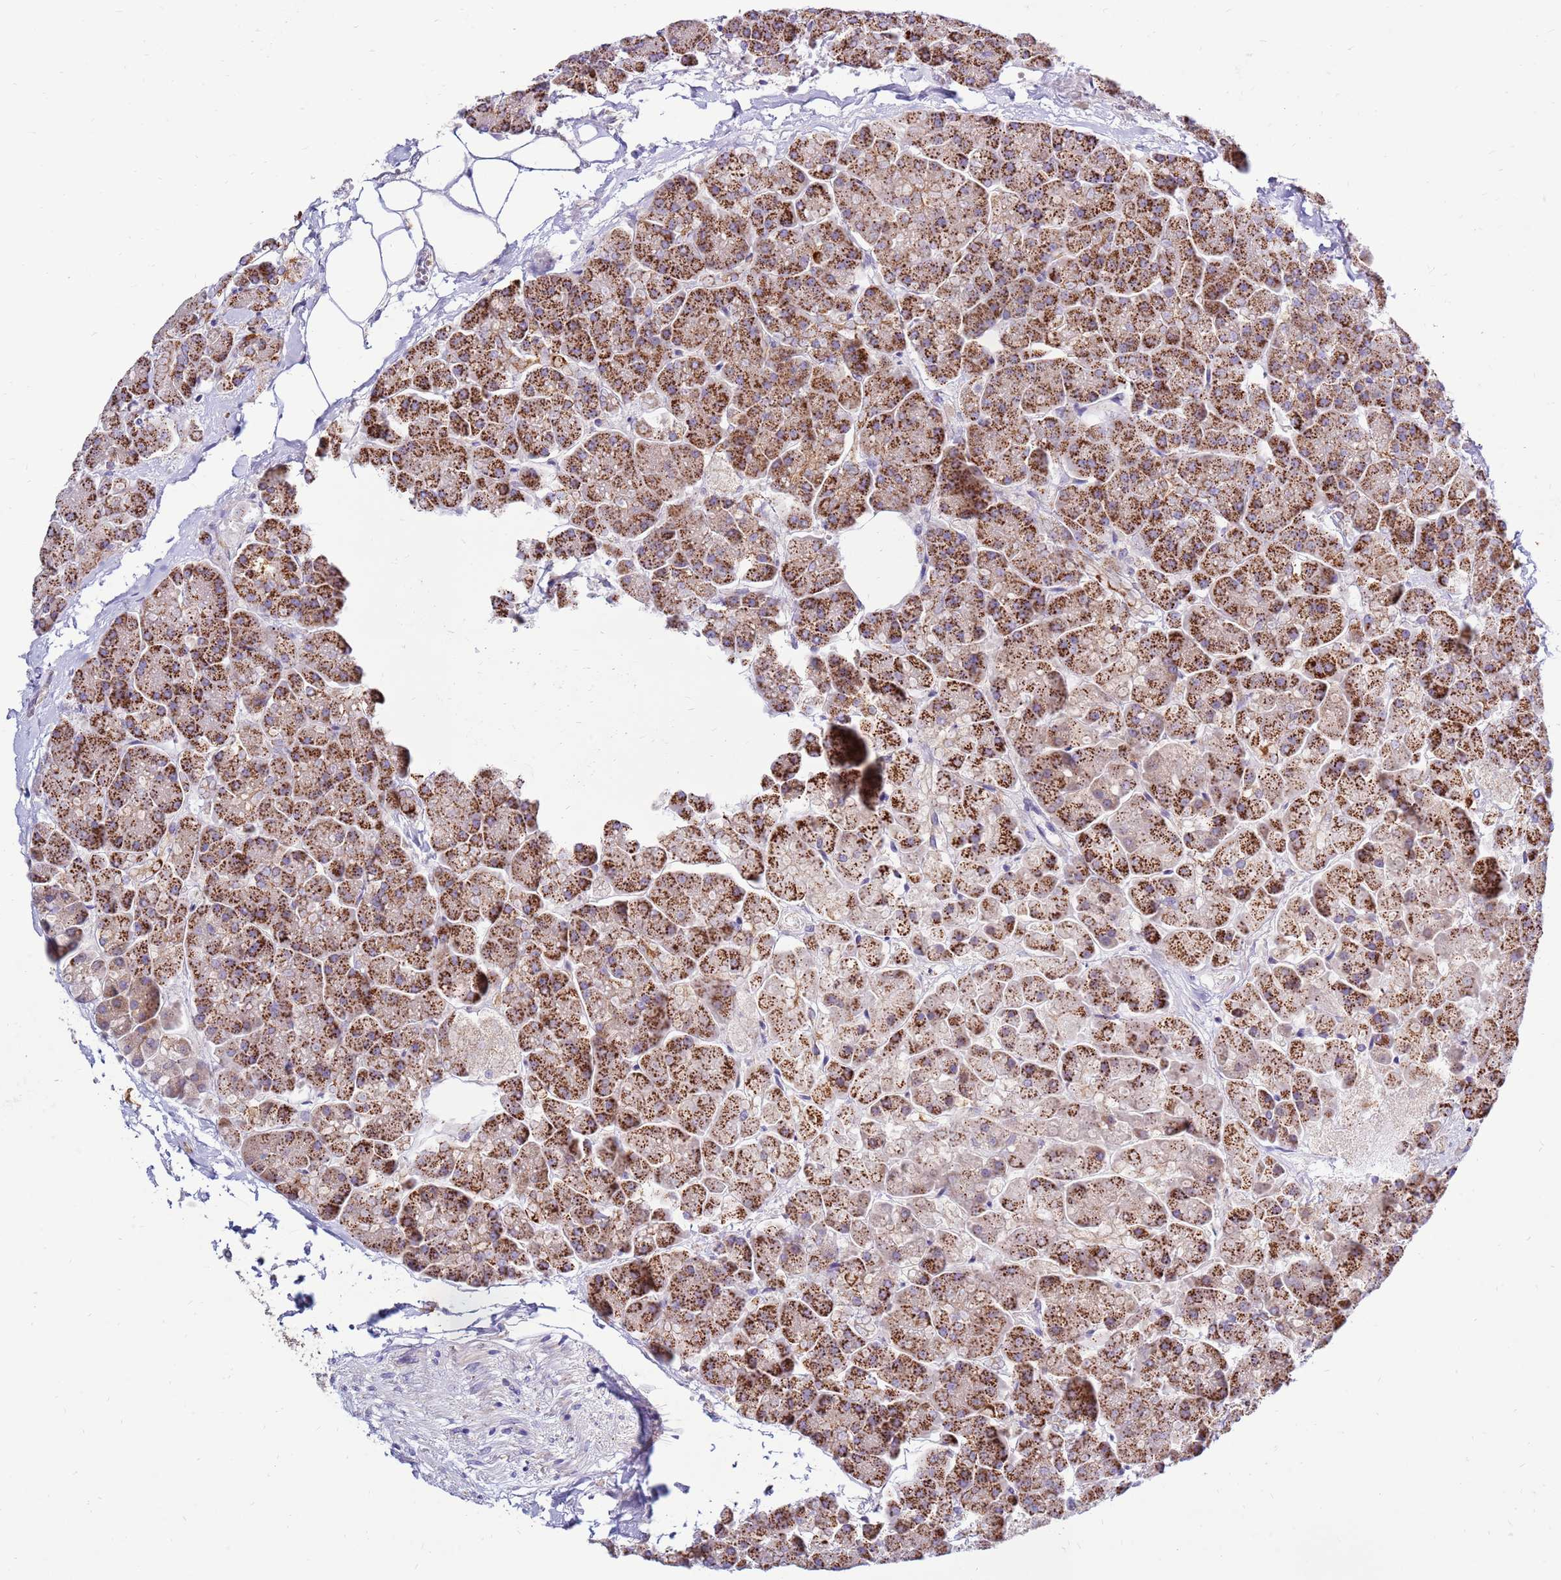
{"staining": {"intensity": "strong", "quantity": ">75%", "location": "cytoplasmic/membranous"}, "tissue": "pancreas", "cell_type": "Exocrine glandular cells", "image_type": "normal", "snomed": [{"axis": "morphology", "description": "Normal tissue, NOS"}, {"axis": "topography", "description": "Pancreas"}, {"axis": "topography", "description": "Peripheral nerve tissue"}], "caption": "Protein staining of normal pancreas exhibits strong cytoplasmic/membranous expression in about >75% of exocrine glandular cells. (brown staining indicates protein expression, while blue staining denotes nuclei).", "gene": "IGF1R", "patient": {"sex": "male", "age": 54}}